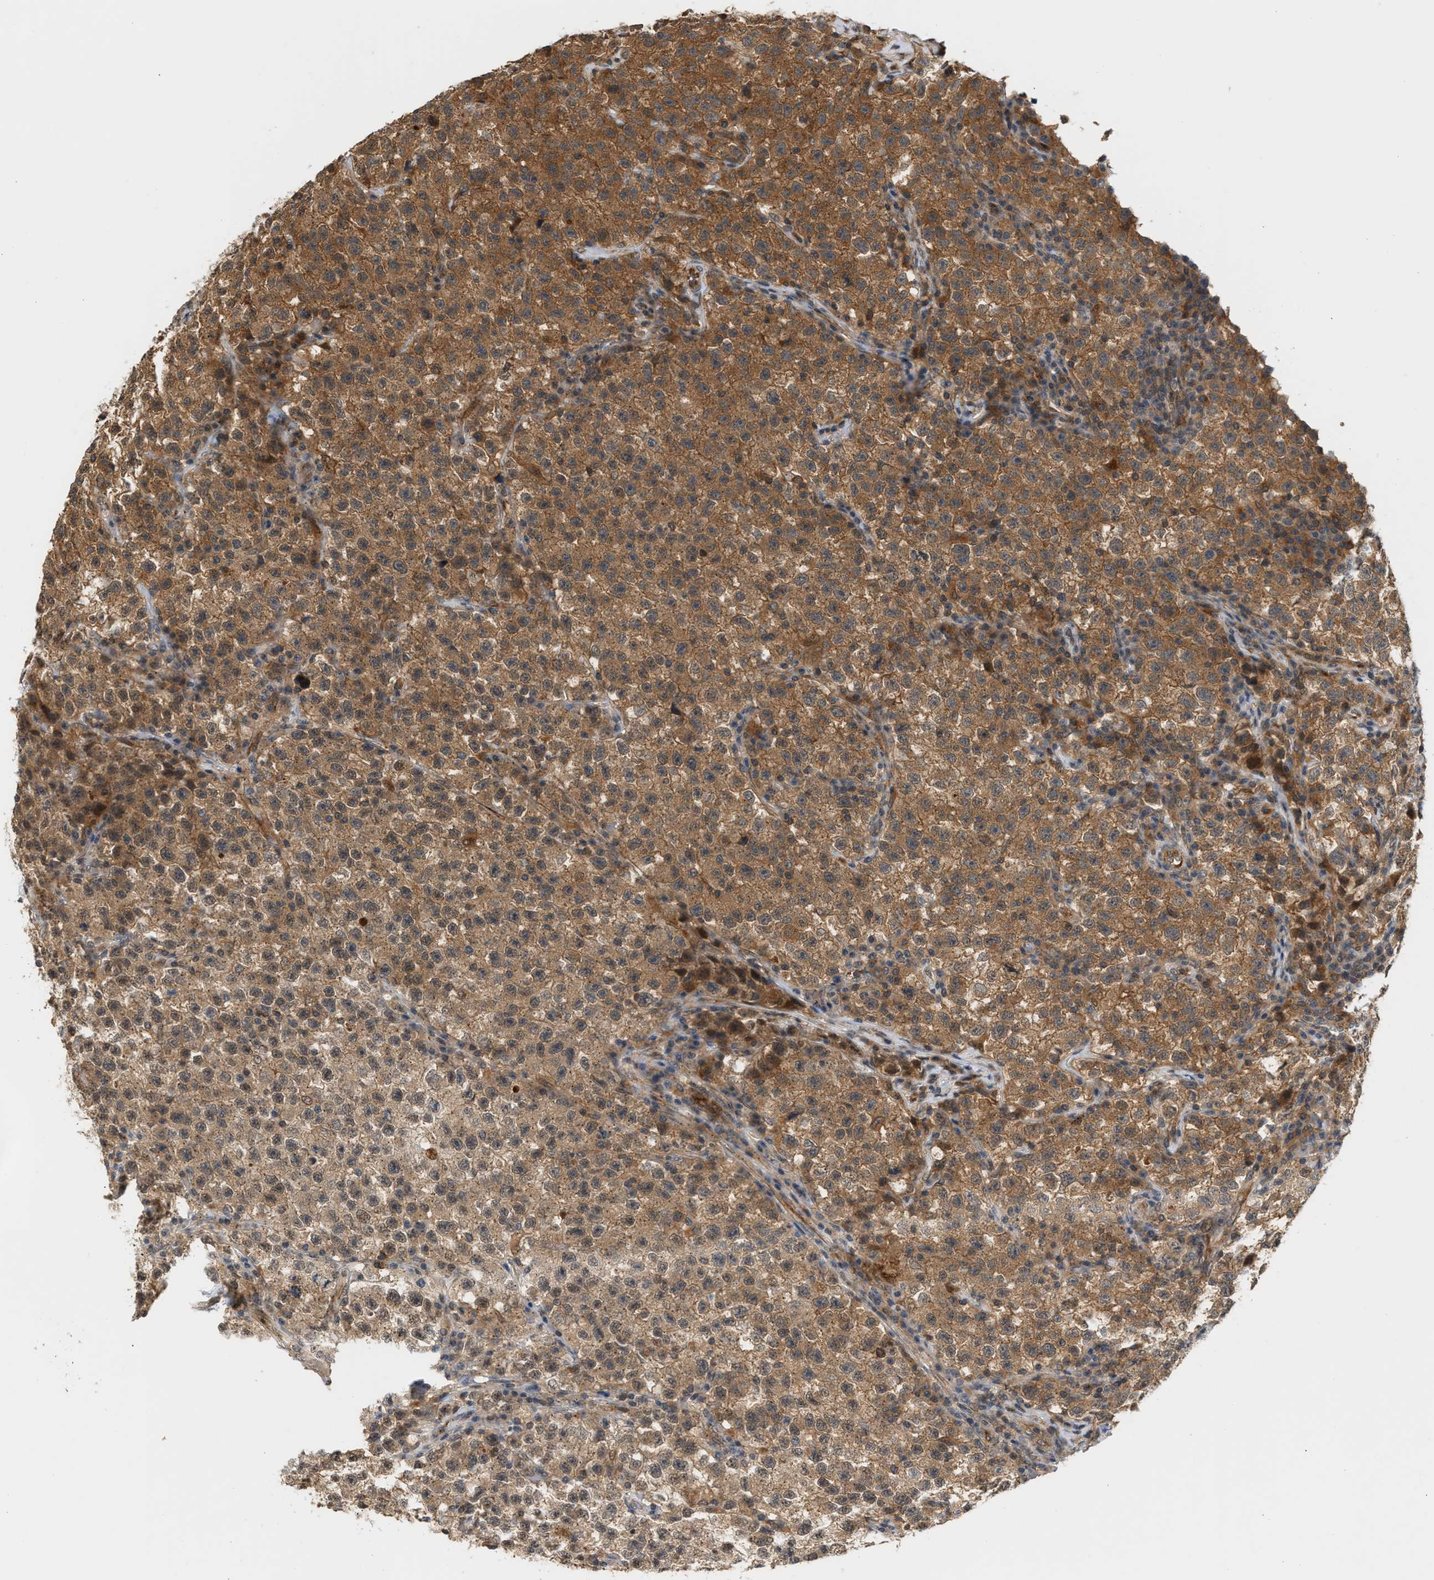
{"staining": {"intensity": "moderate", "quantity": ">75%", "location": "cytoplasmic/membranous"}, "tissue": "testis cancer", "cell_type": "Tumor cells", "image_type": "cancer", "snomed": [{"axis": "morphology", "description": "Seminoma, NOS"}, {"axis": "topography", "description": "Testis"}], "caption": "Protein analysis of testis cancer tissue demonstrates moderate cytoplasmic/membranous staining in about >75% of tumor cells. (IHC, brightfield microscopy, high magnification).", "gene": "MAP2K5", "patient": {"sex": "male", "age": 22}}